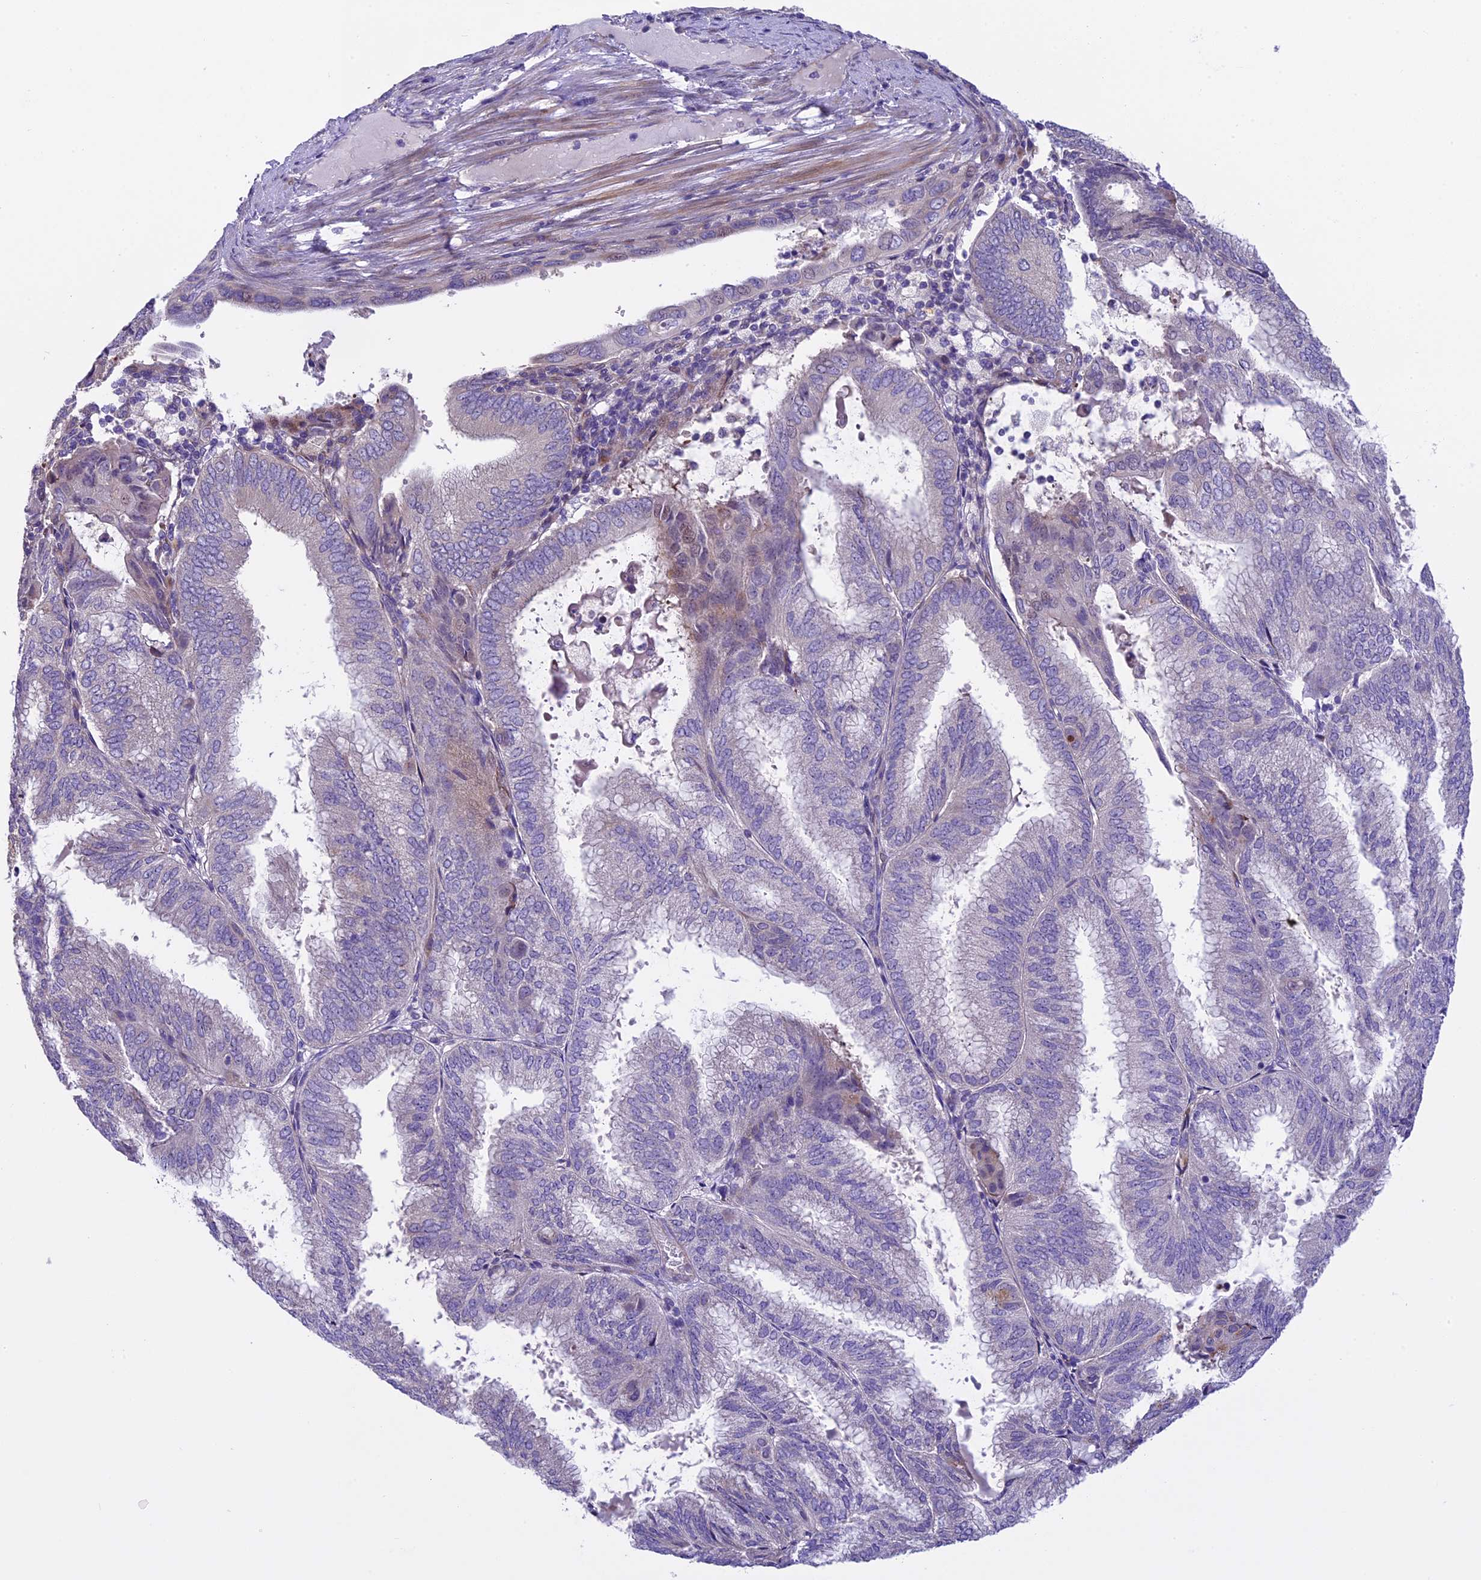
{"staining": {"intensity": "moderate", "quantity": "<25%", "location": "cytoplasmic/membranous,nuclear"}, "tissue": "endometrial cancer", "cell_type": "Tumor cells", "image_type": "cancer", "snomed": [{"axis": "morphology", "description": "Adenocarcinoma, NOS"}, {"axis": "topography", "description": "Endometrium"}], "caption": "Immunohistochemical staining of endometrial cancer reveals low levels of moderate cytoplasmic/membranous and nuclear expression in about <25% of tumor cells.", "gene": "SPIRE1", "patient": {"sex": "female", "age": 49}}